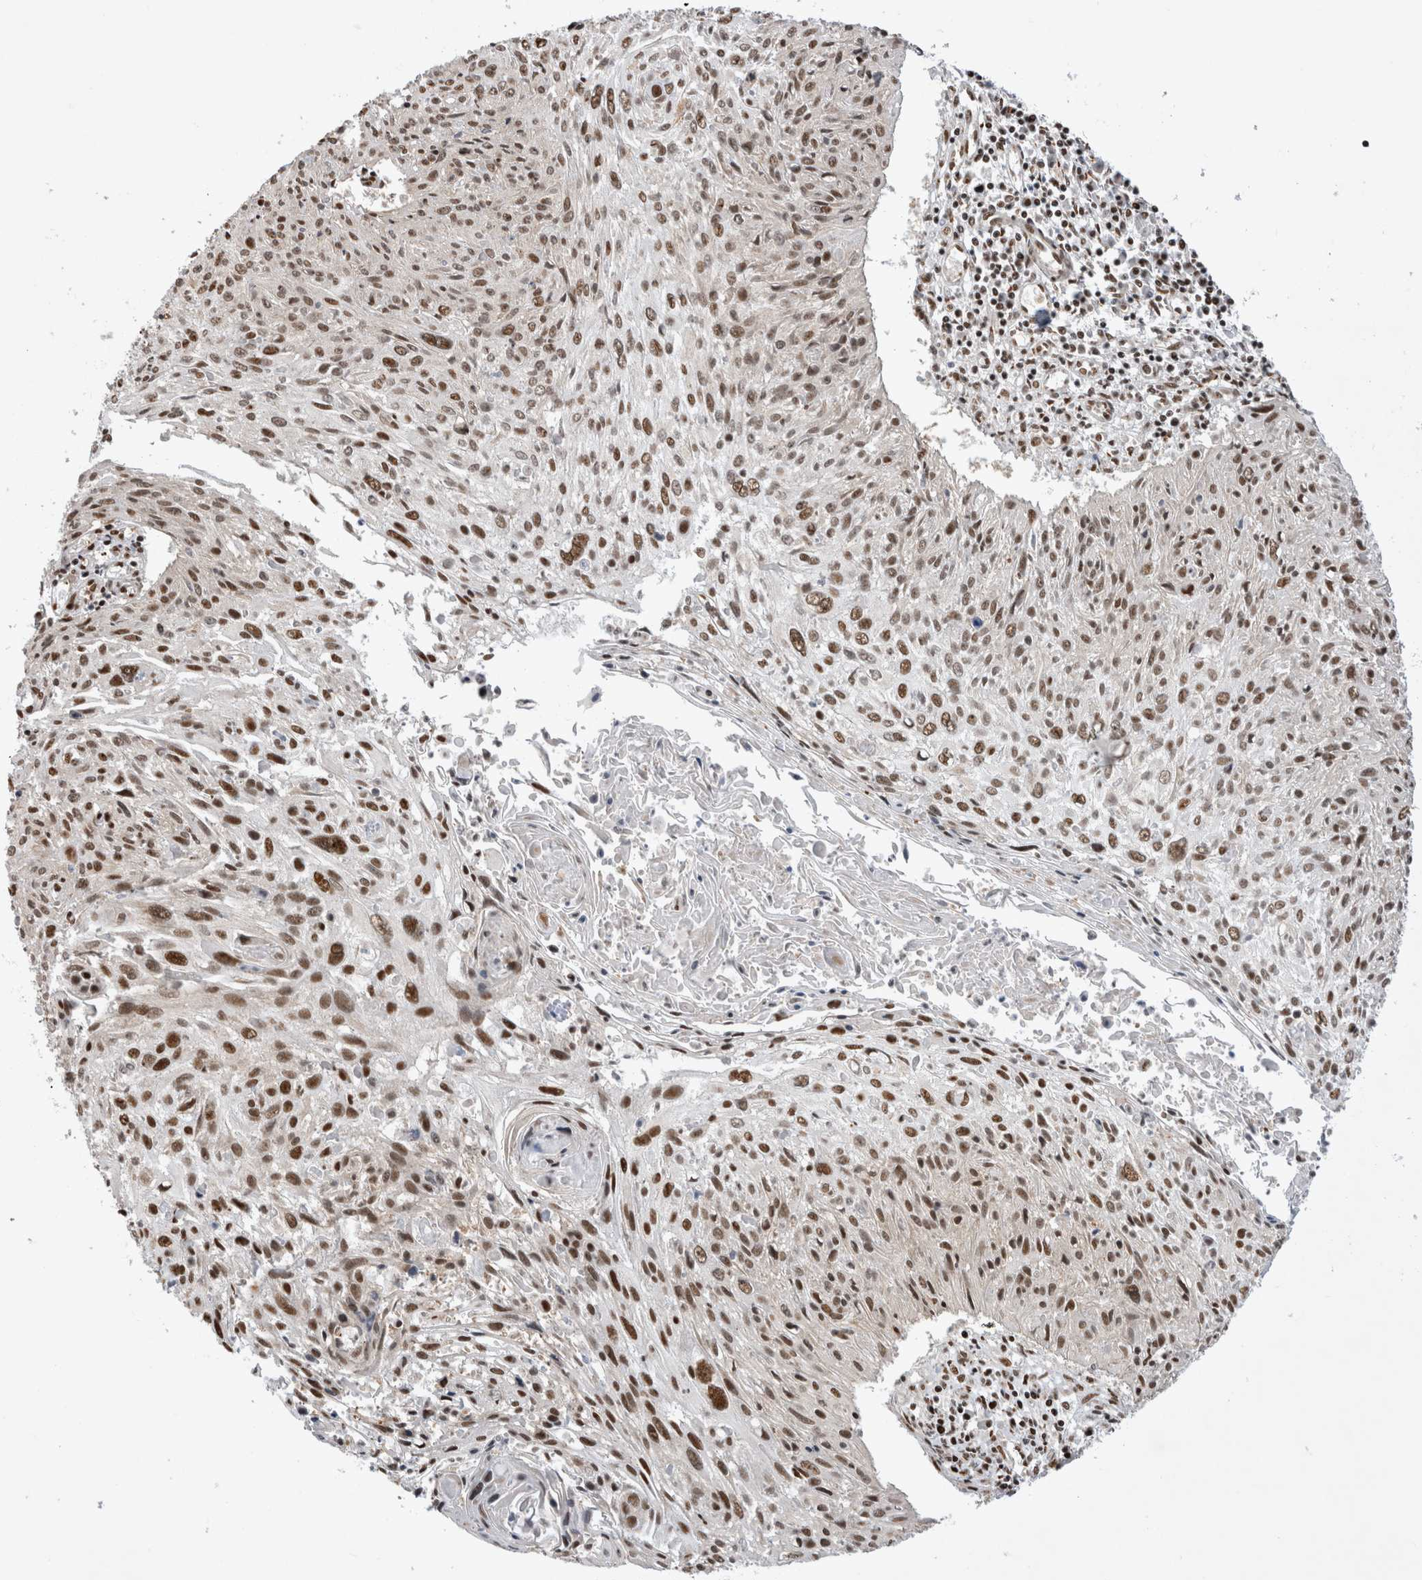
{"staining": {"intensity": "moderate", "quantity": ">75%", "location": "nuclear"}, "tissue": "cervical cancer", "cell_type": "Tumor cells", "image_type": "cancer", "snomed": [{"axis": "morphology", "description": "Squamous cell carcinoma, NOS"}, {"axis": "topography", "description": "Cervix"}], "caption": "Protein staining exhibits moderate nuclear expression in about >75% of tumor cells in cervical squamous cell carcinoma.", "gene": "EYA2", "patient": {"sex": "female", "age": 51}}